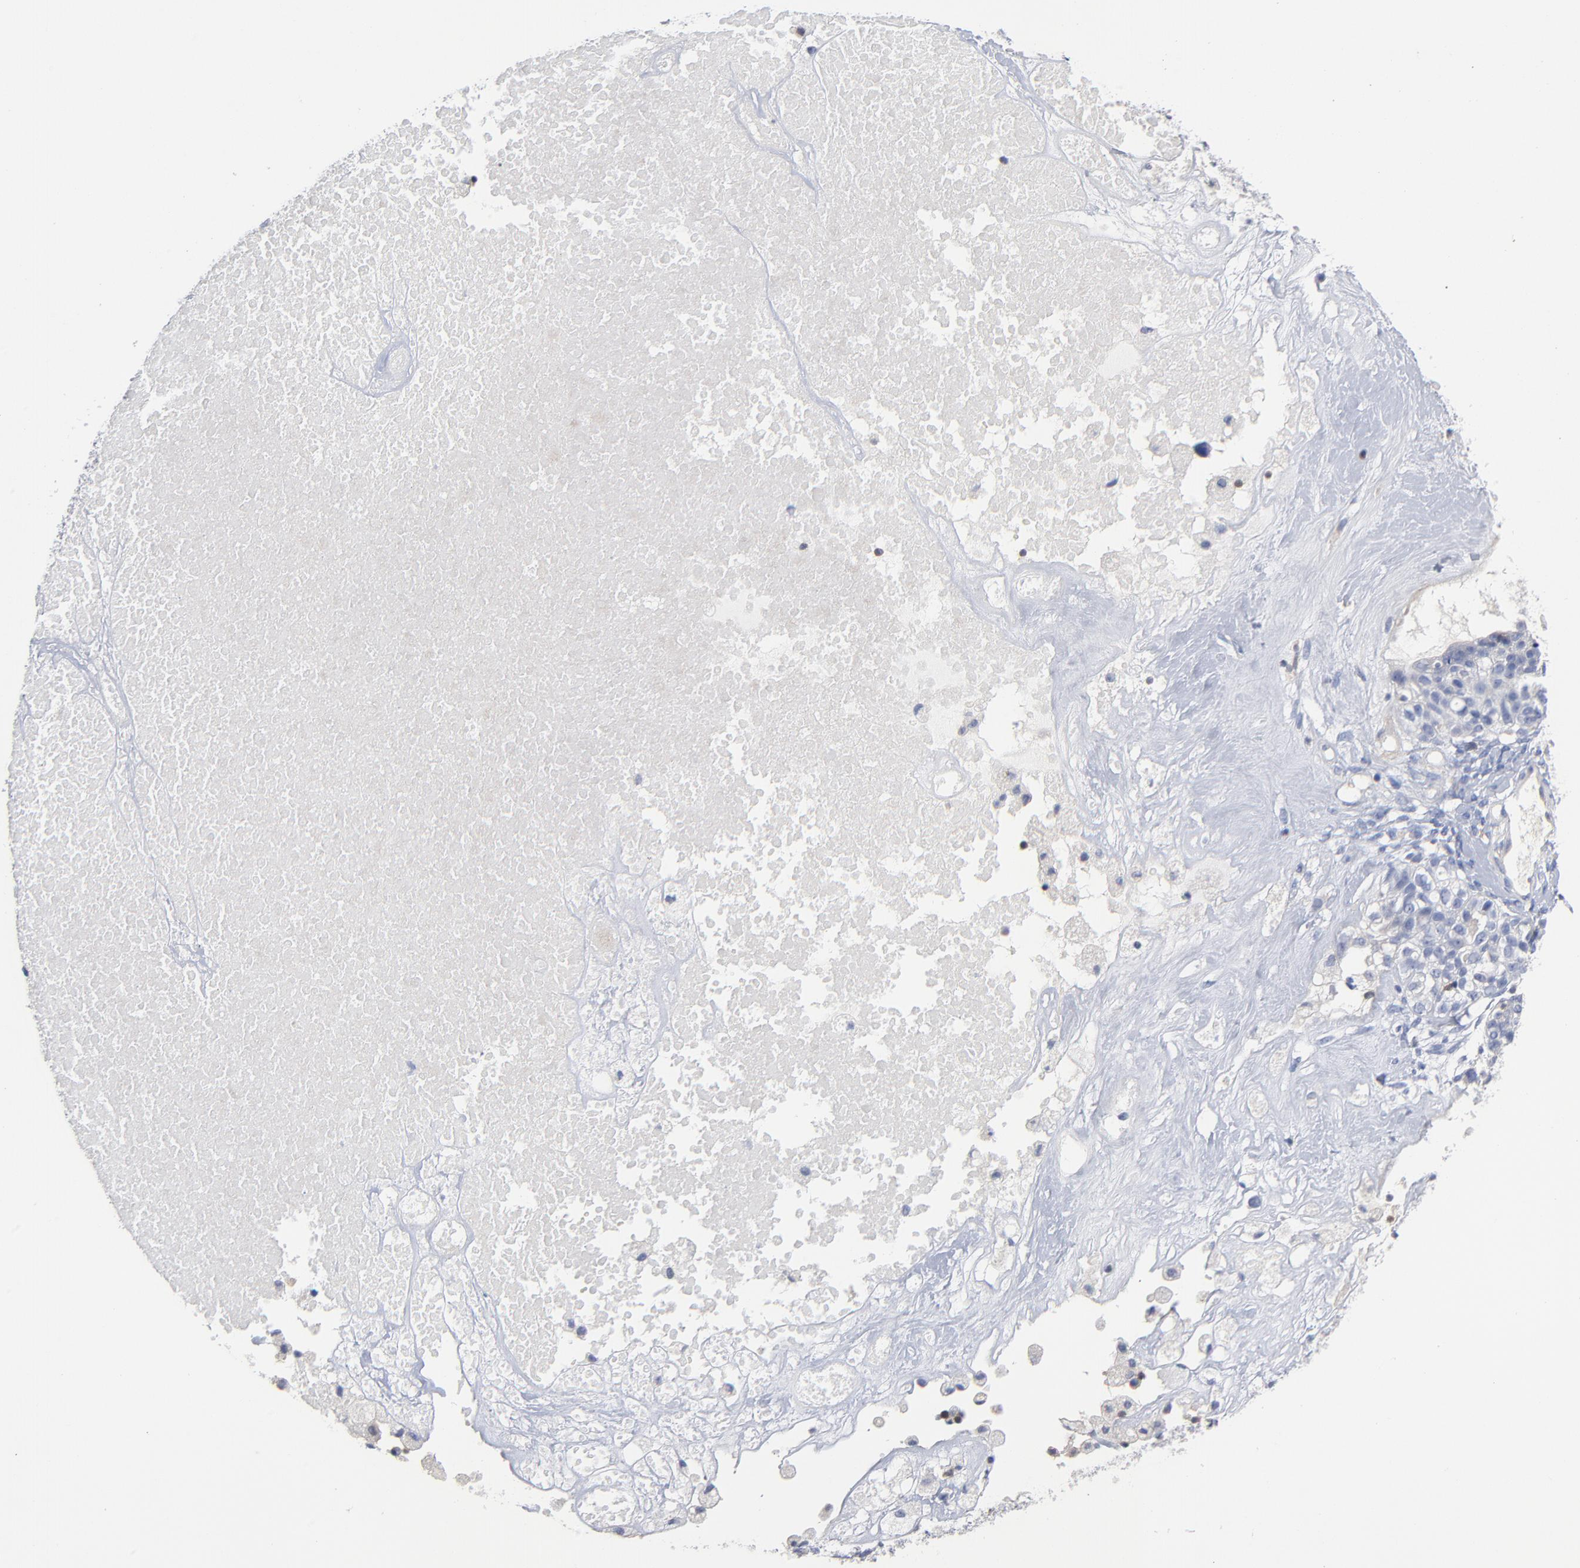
{"staining": {"intensity": "negative", "quantity": "none", "location": "none"}, "tissue": "ovarian cancer", "cell_type": "Tumor cells", "image_type": "cancer", "snomed": [{"axis": "morphology", "description": "Cystadenocarcinoma, serous, NOS"}, {"axis": "topography", "description": "Ovary"}], "caption": "This is an IHC image of ovarian cancer. There is no staining in tumor cells.", "gene": "PDLIM2", "patient": {"sex": "female", "age": 66}}